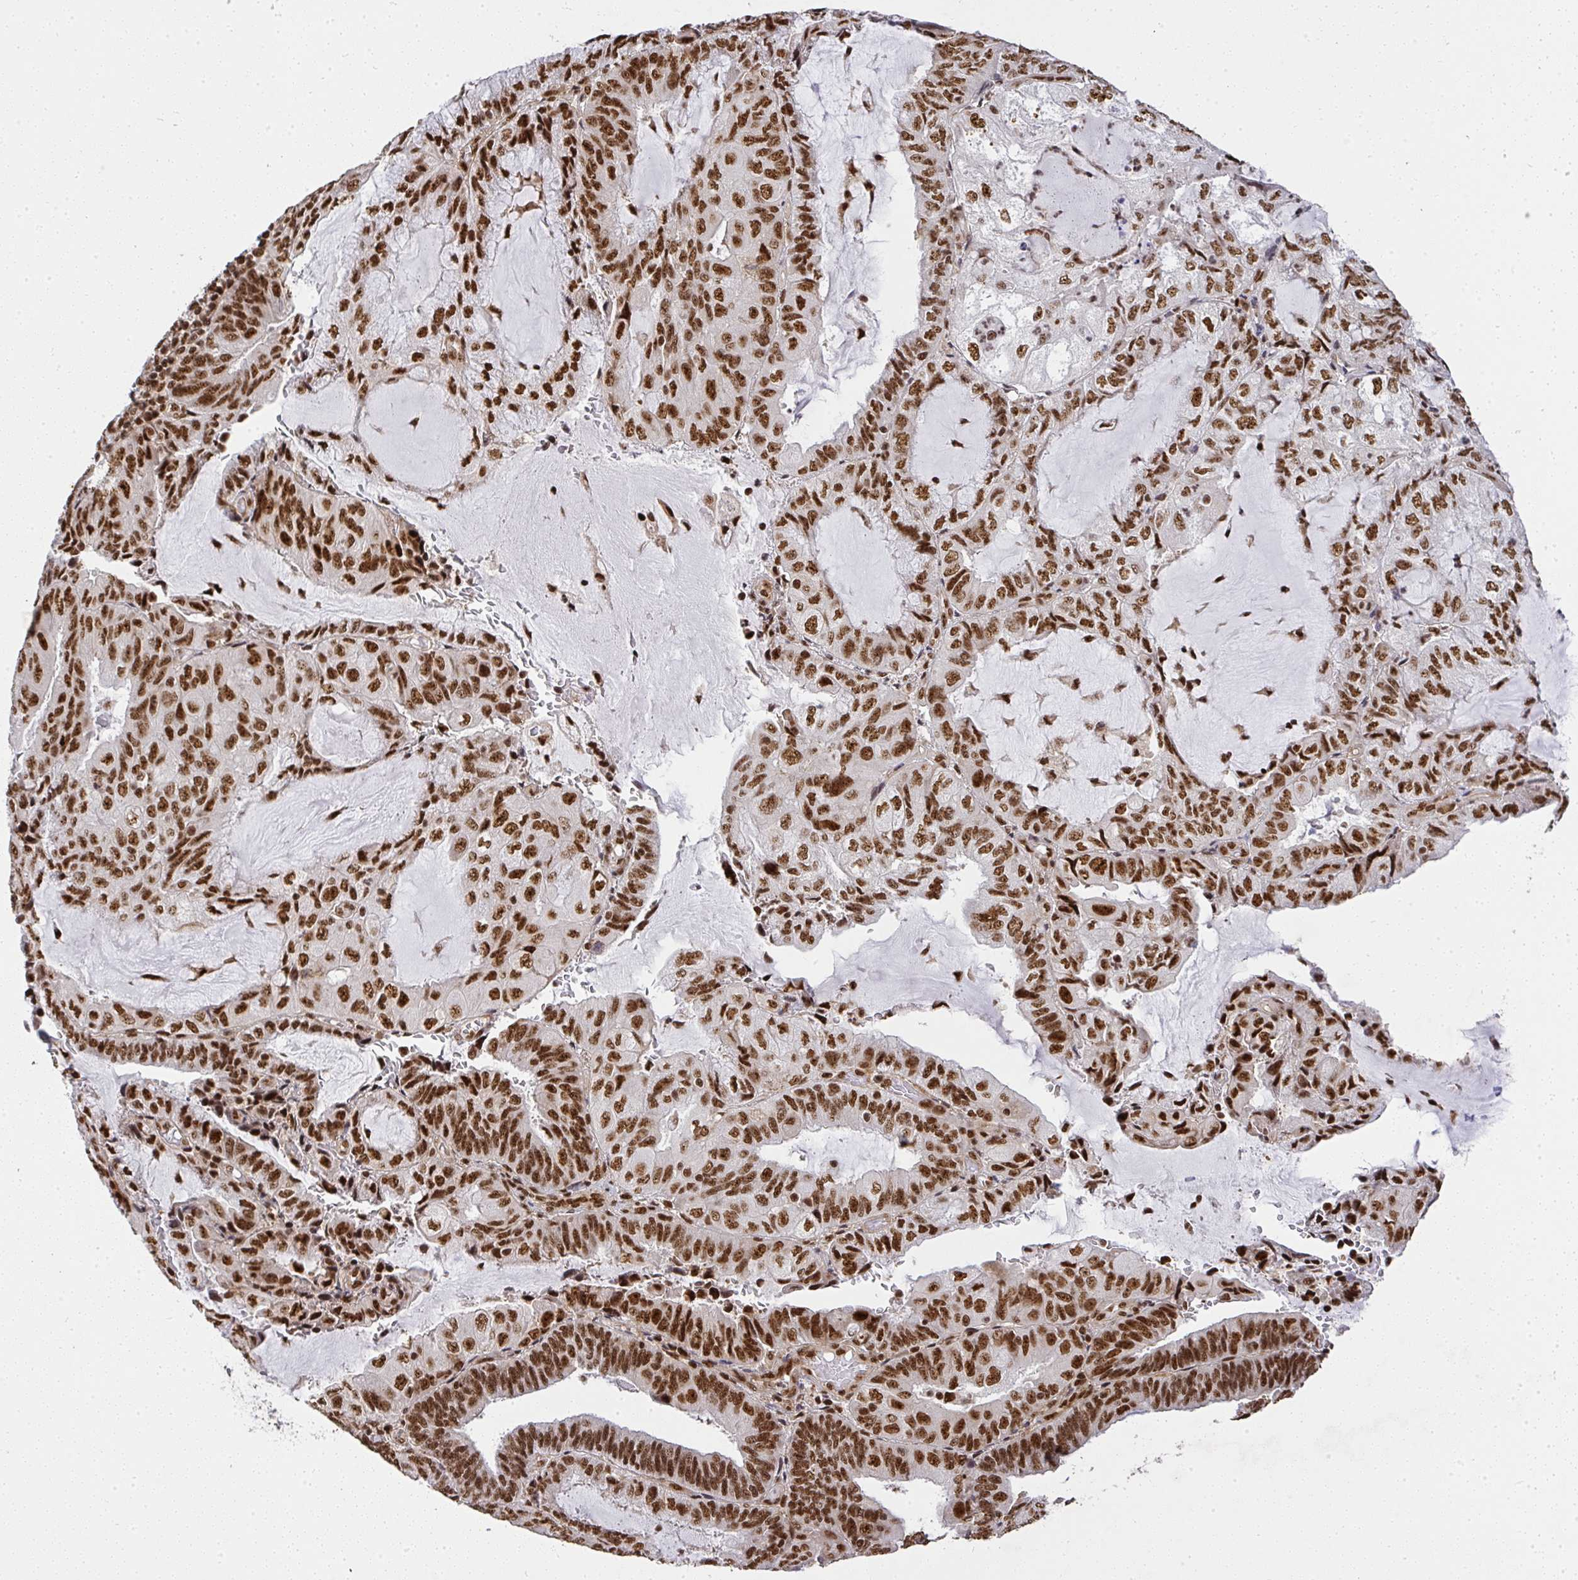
{"staining": {"intensity": "moderate", "quantity": ">75%", "location": "nuclear"}, "tissue": "endometrial cancer", "cell_type": "Tumor cells", "image_type": "cancer", "snomed": [{"axis": "morphology", "description": "Adenocarcinoma, NOS"}, {"axis": "topography", "description": "Endometrium"}], "caption": "Moderate nuclear expression is identified in approximately >75% of tumor cells in endometrial cancer.", "gene": "U2AF1", "patient": {"sex": "female", "age": 81}}